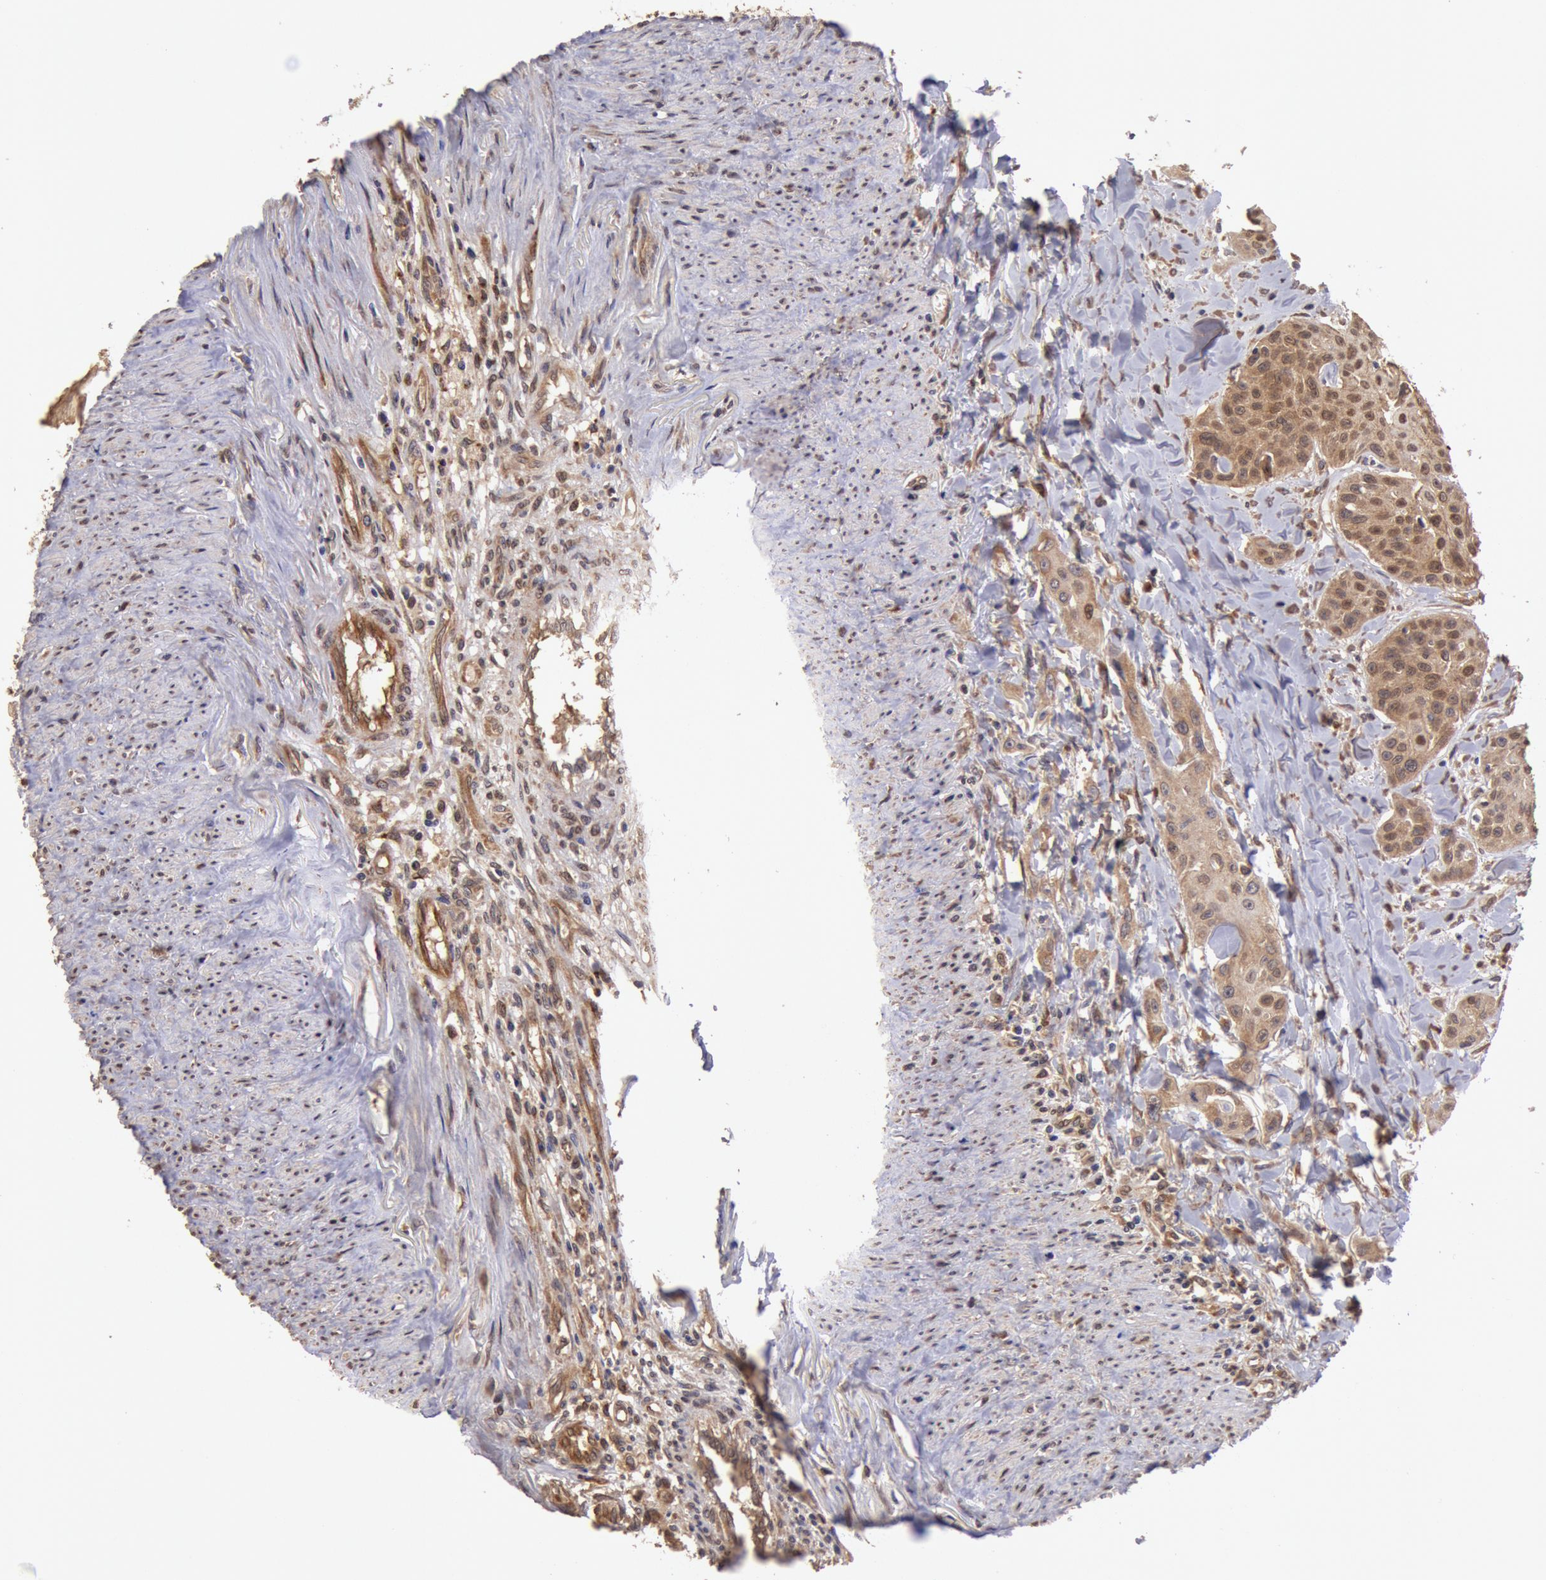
{"staining": {"intensity": "moderate", "quantity": ">75%", "location": "cytoplasmic/membranous,nuclear"}, "tissue": "head and neck cancer", "cell_type": "Tumor cells", "image_type": "cancer", "snomed": [{"axis": "morphology", "description": "Squamous cell carcinoma, NOS"}, {"axis": "morphology", "description": "Squamous cell carcinoma, metastatic, NOS"}, {"axis": "topography", "description": "Lymph node"}, {"axis": "topography", "description": "Salivary gland"}, {"axis": "topography", "description": "Head-Neck"}], "caption": "Approximately >75% of tumor cells in metastatic squamous cell carcinoma (head and neck) demonstrate moderate cytoplasmic/membranous and nuclear protein expression as visualized by brown immunohistochemical staining.", "gene": "COMT", "patient": {"sex": "female", "age": 74}}